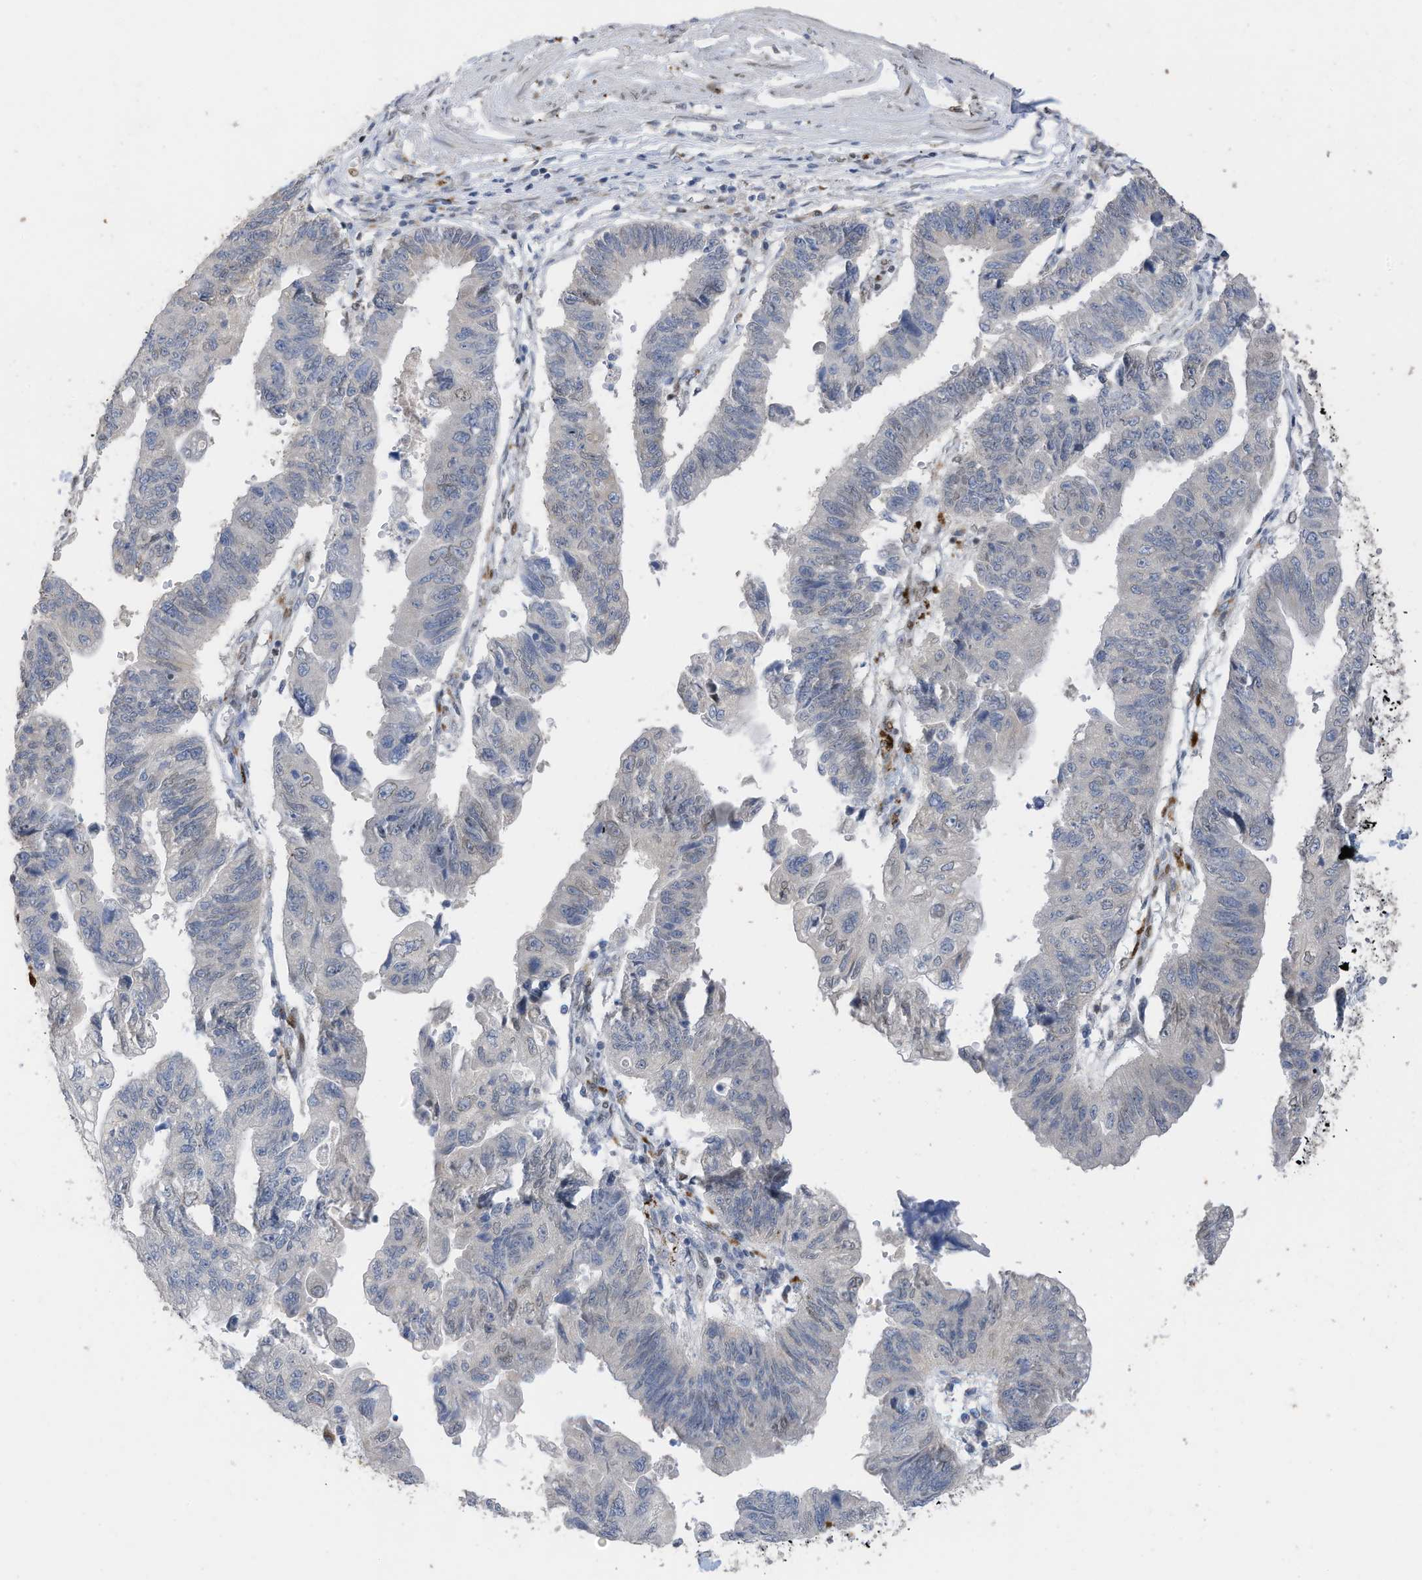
{"staining": {"intensity": "negative", "quantity": "none", "location": "none"}, "tissue": "stomach cancer", "cell_type": "Tumor cells", "image_type": "cancer", "snomed": [{"axis": "morphology", "description": "Adenocarcinoma, NOS"}, {"axis": "topography", "description": "Stomach"}], "caption": "There is no significant positivity in tumor cells of stomach cancer (adenocarcinoma).", "gene": "RABL3", "patient": {"sex": "male", "age": 59}}